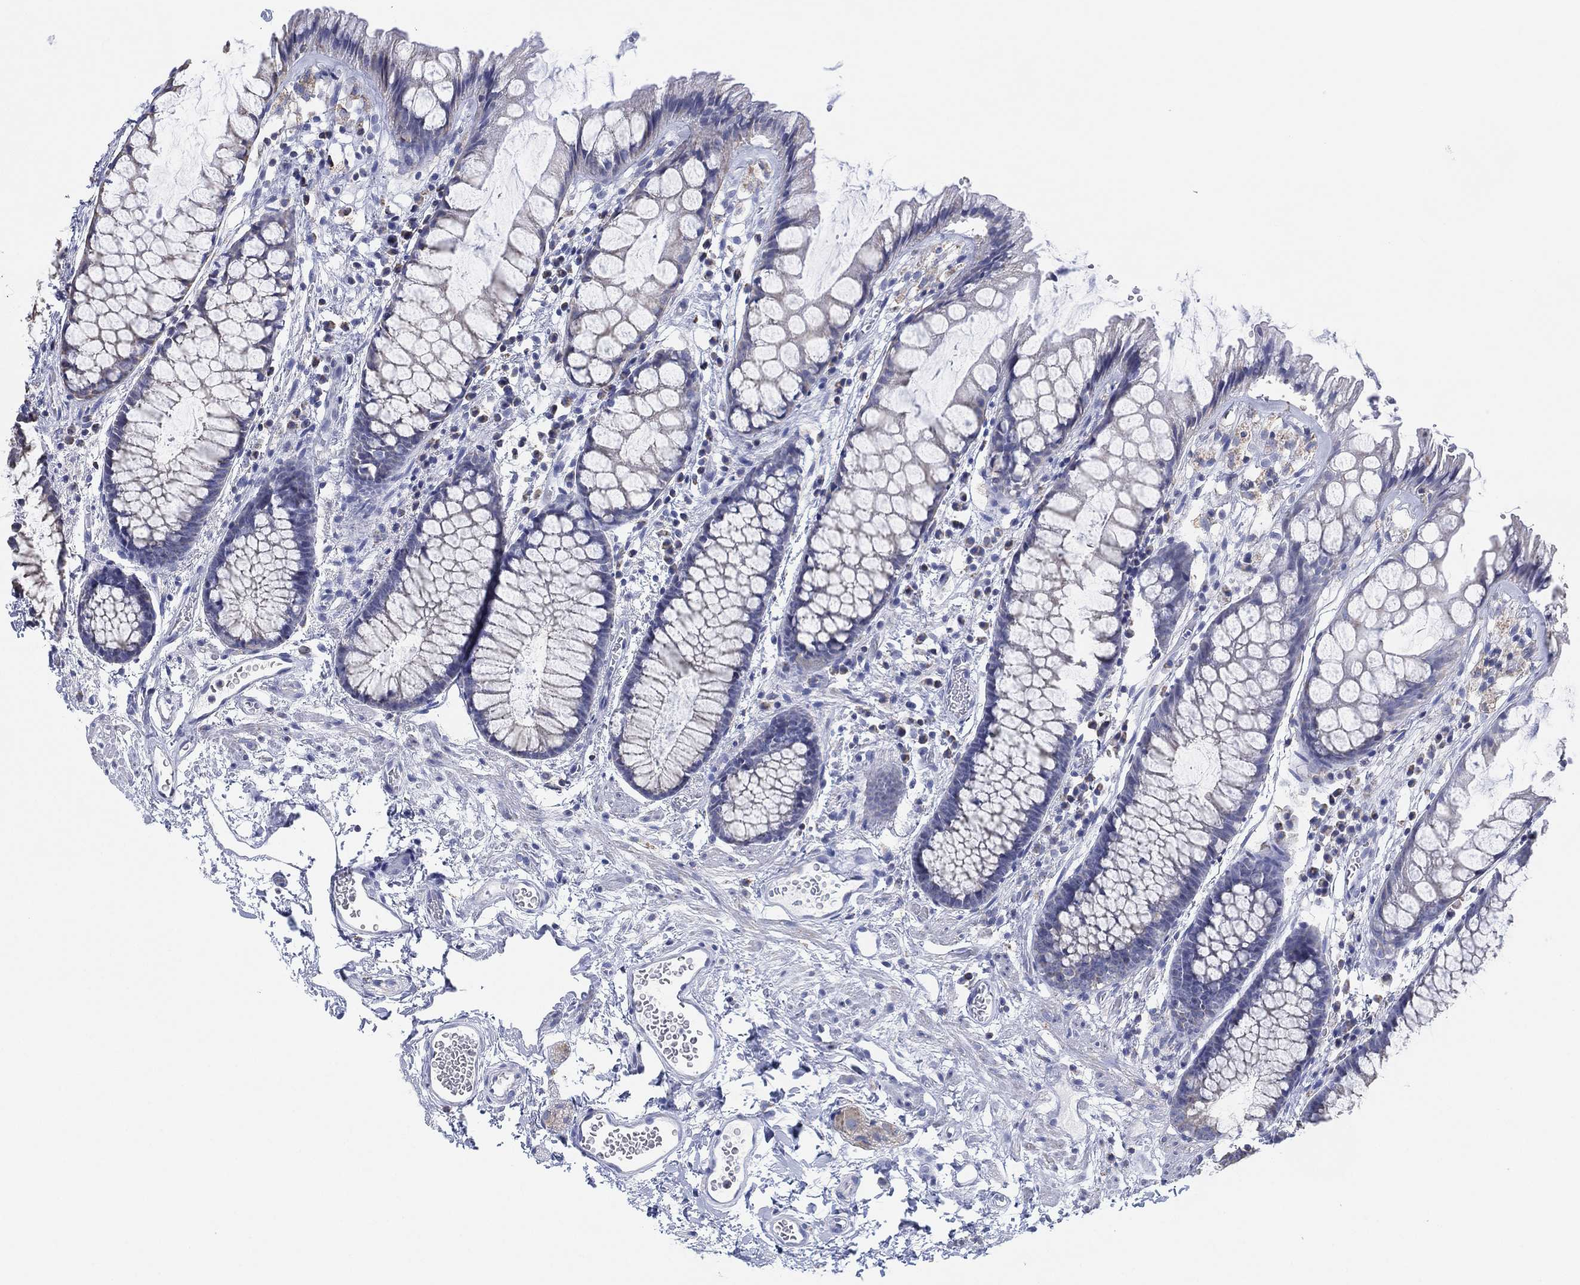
{"staining": {"intensity": "negative", "quantity": "none", "location": "none"}, "tissue": "rectum", "cell_type": "Glandular cells", "image_type": "normal", "snomed": [{"axis": "morphology", "description": "Normal tissue, NOS"}, {"axis": "topography", "description": "Rectum"}], "caption": "Glandular cells are negative for protein expression in normal human rectum. Brightfield microscopy of immunohistochemistry (IHC) stained with DAB (3,3'-diaminobenzidine) (brown) and hematoxylin (blue), captured at high magnification.", "gene": "CFTR", "patient": {"sex": "female", "age": 62}}